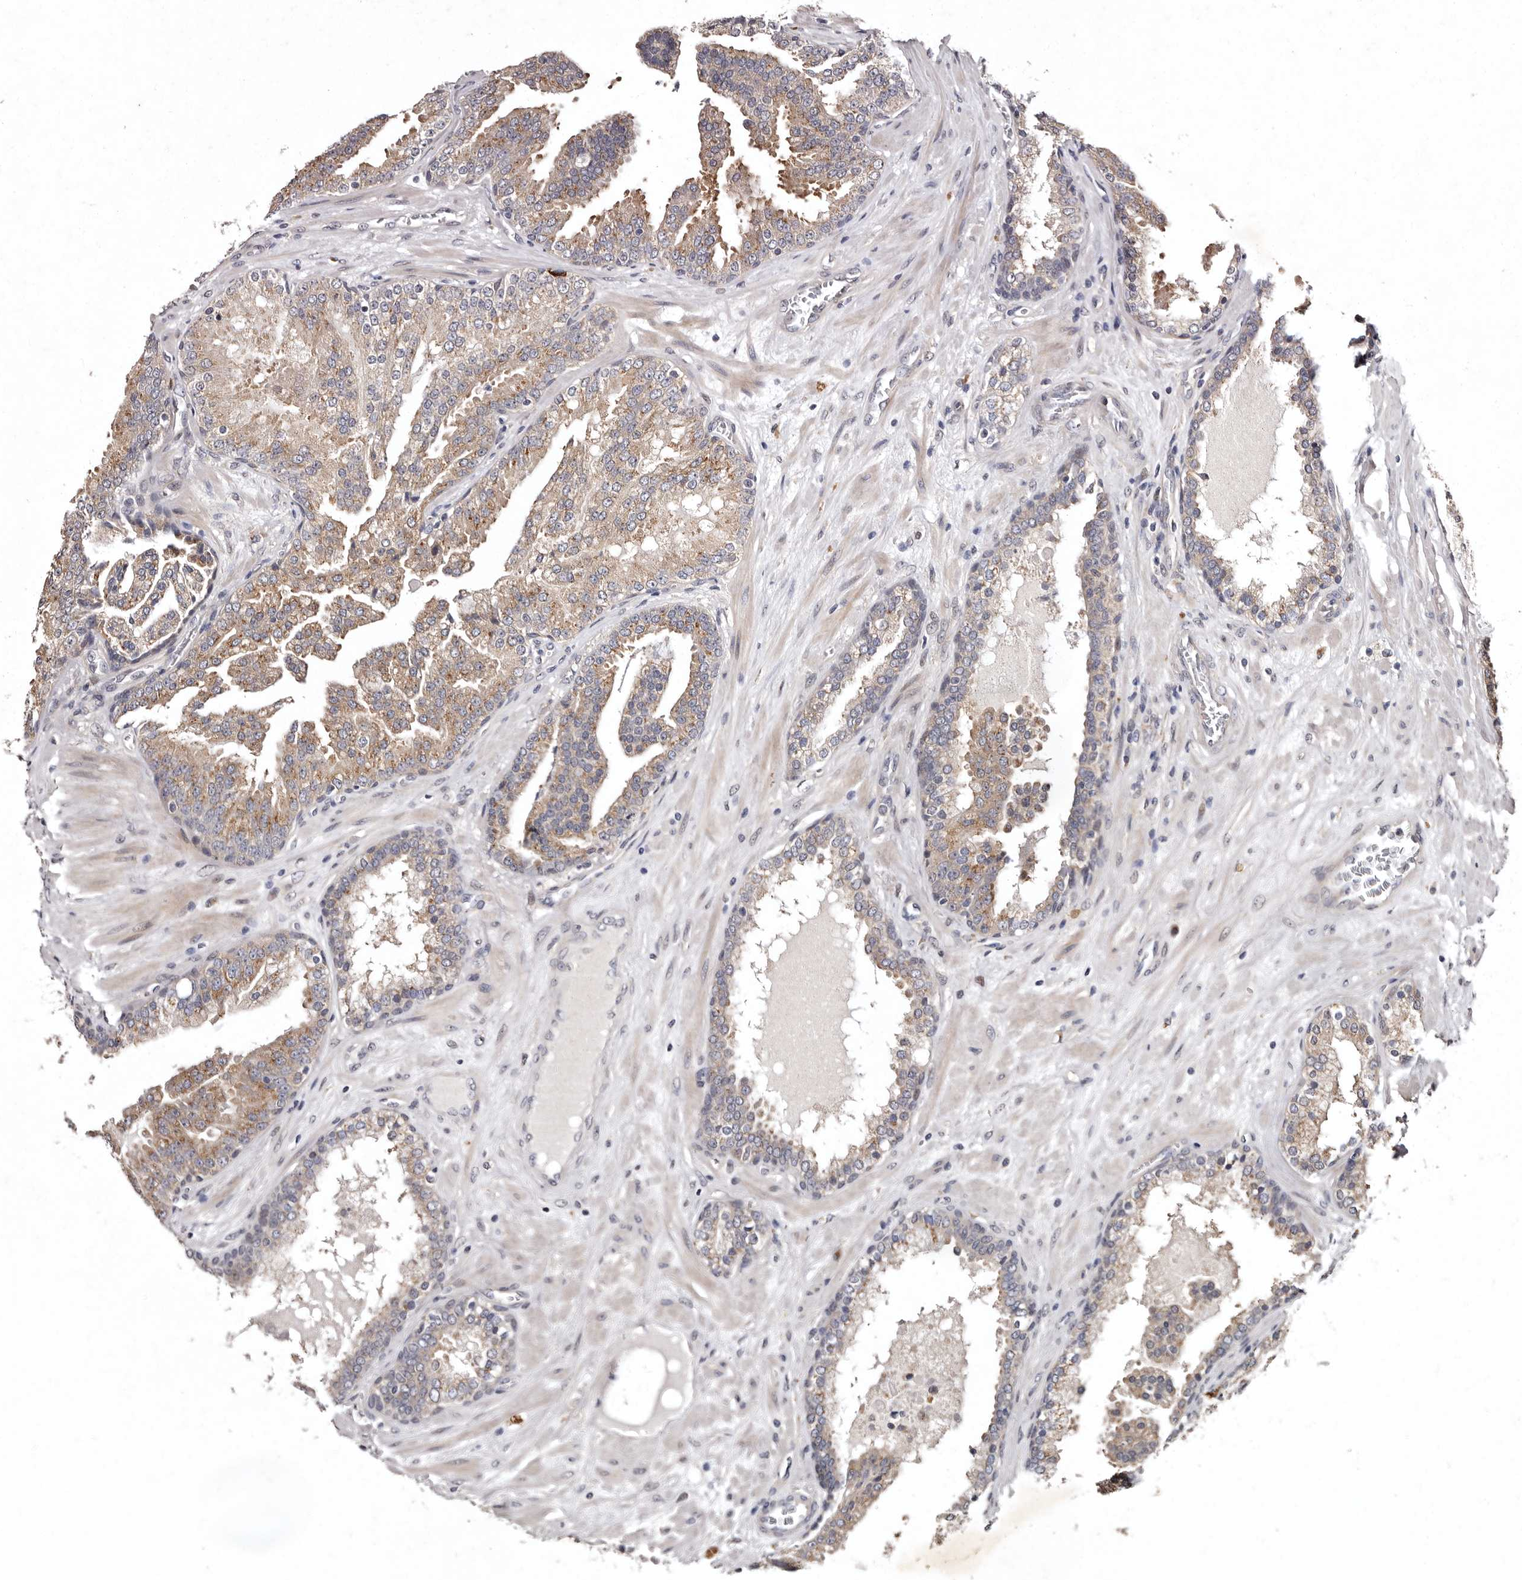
{"staining": {"intensity": "moderate", "quantity": "25%-75%", "location": "cytoplasmic/membranous"}, "tissue": "prostate cancer", "cell_type": "Tumor cells", "image_type": "cancer", "snomed": [{"axis": "morphology", "description": "Adenocarcinoma, Low grade"}, {"axis": "topography", "description": "Prostate"}], "caption": "Prostate cancer stained with DAB (3,3'-diaminobenzidine) IHC demonstrates medium levels of moderate cytoplasmic/membranous positivity in approximately 25%-75% of tumor cells.", "gene": "FAM91A1", "patient": {"sex": "male", "age": 67}}